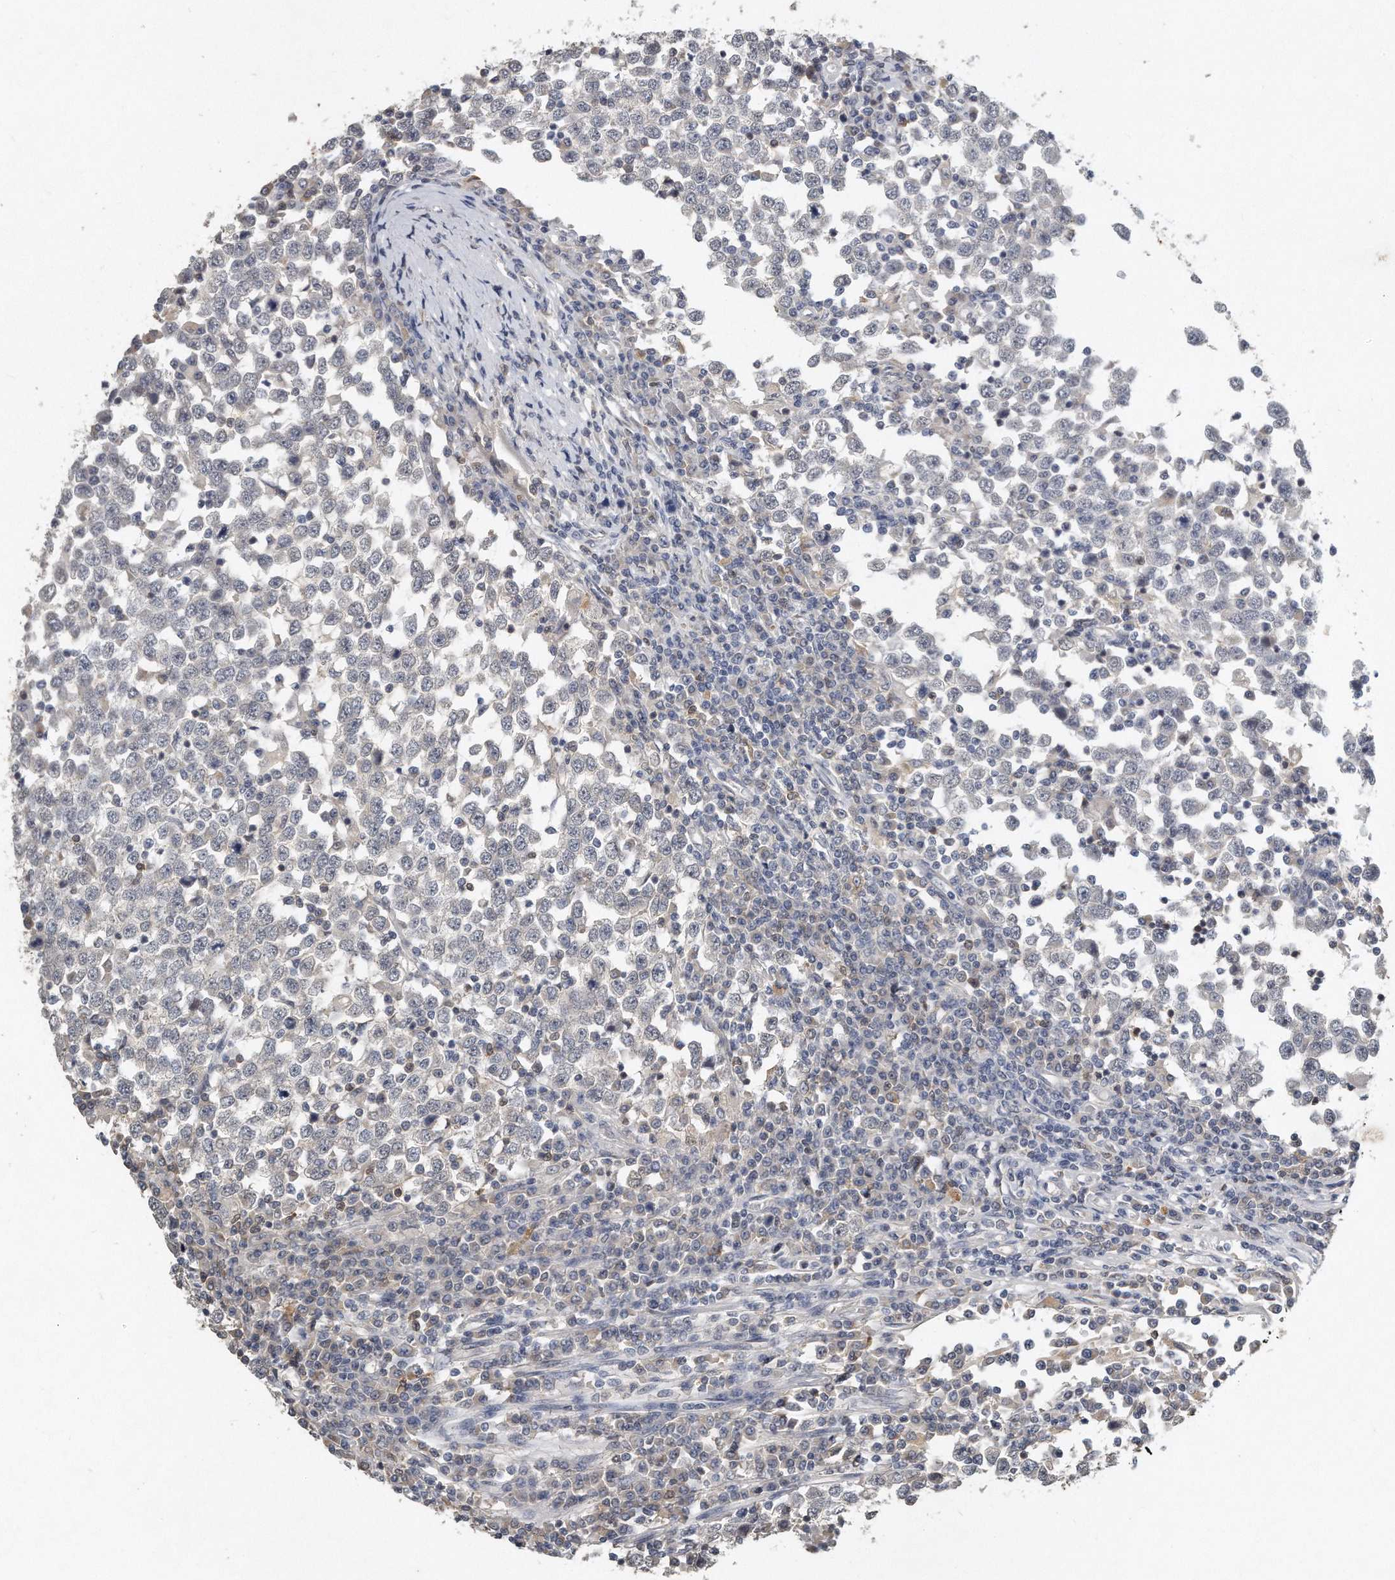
{"staining": {"intensity": "negative", "quantity": "none", "location": "none"}, "tissue": "testis cancer", "cell_type": "Tumor cells", "image_type": "cancer", "snomed": [{"axis": "morphology", "description": "Seminoma, NOS"}, {"axis": "topography", "description": "Testis"}], "caption": "Protein analysis of testis seminoma exhibits no significant staining in tumor cells. (DAB (3,3'-diaminobenzidine) immunohistochemistry (IHC) with hematoxylin counter stain).", "gene": "CAMK1", "patient": {"sex": "male", "age": 65}}